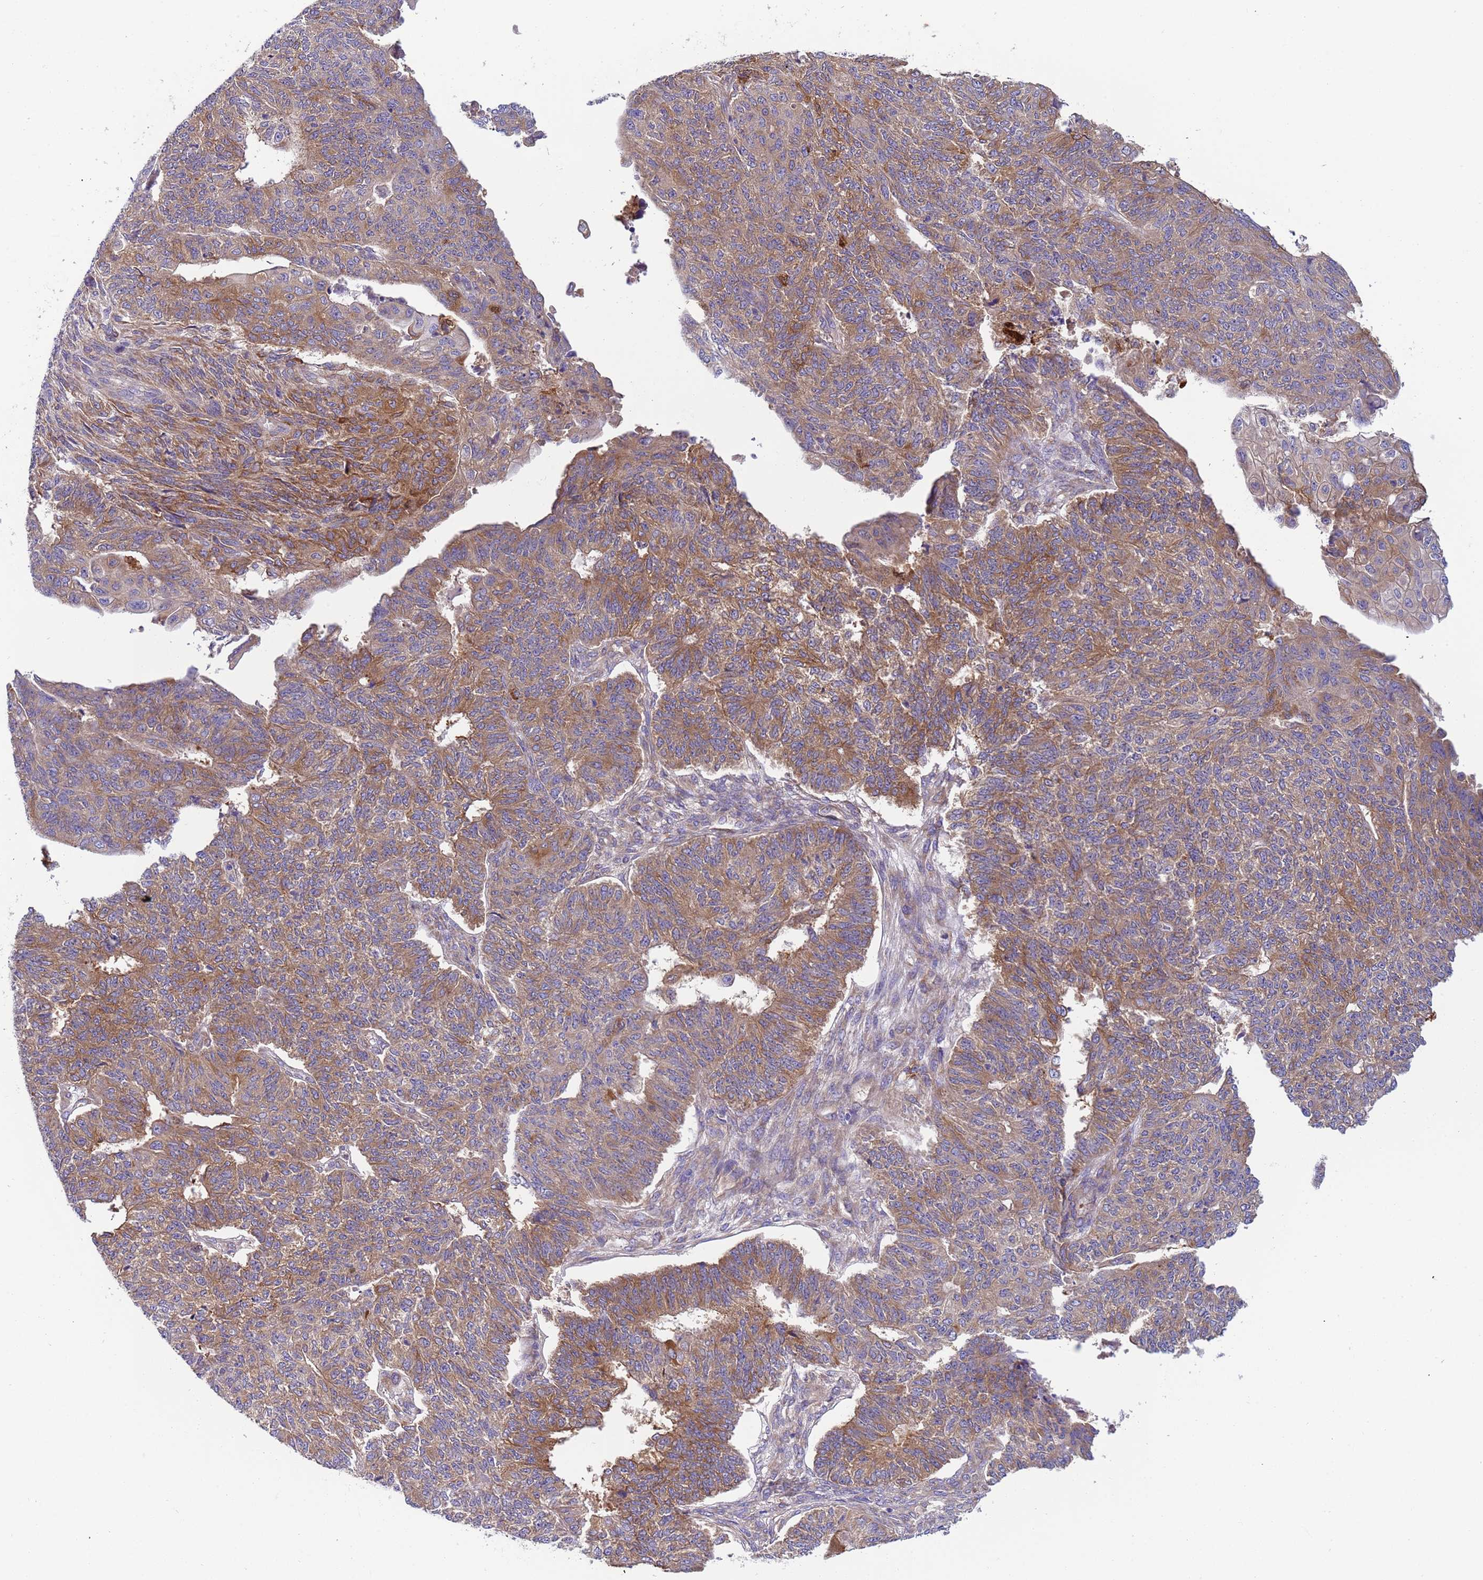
{"staining": {"intensity": "moderate", "quantity": ">75%", "location": "cytoplasmic/membranous"}, "tissue": "endometrial cancer", "cell_type": "Tumor cells", "image_type": "cancer", "snomed": [{"axis": "morphology", "description": "Adenocarcinoma, NOS"}, {"axis": "topography", "description": "Endometrium"}], "caption": "Moderate cytoplasmic/membranous staining for a protein is present in approximately >75% of tumor cells of endometrial cancer (adenocarcinoma) using immunohistochemistry (IHC).", "gene": "PAQR7", "patient": {"sex": "female", "age": 32}}